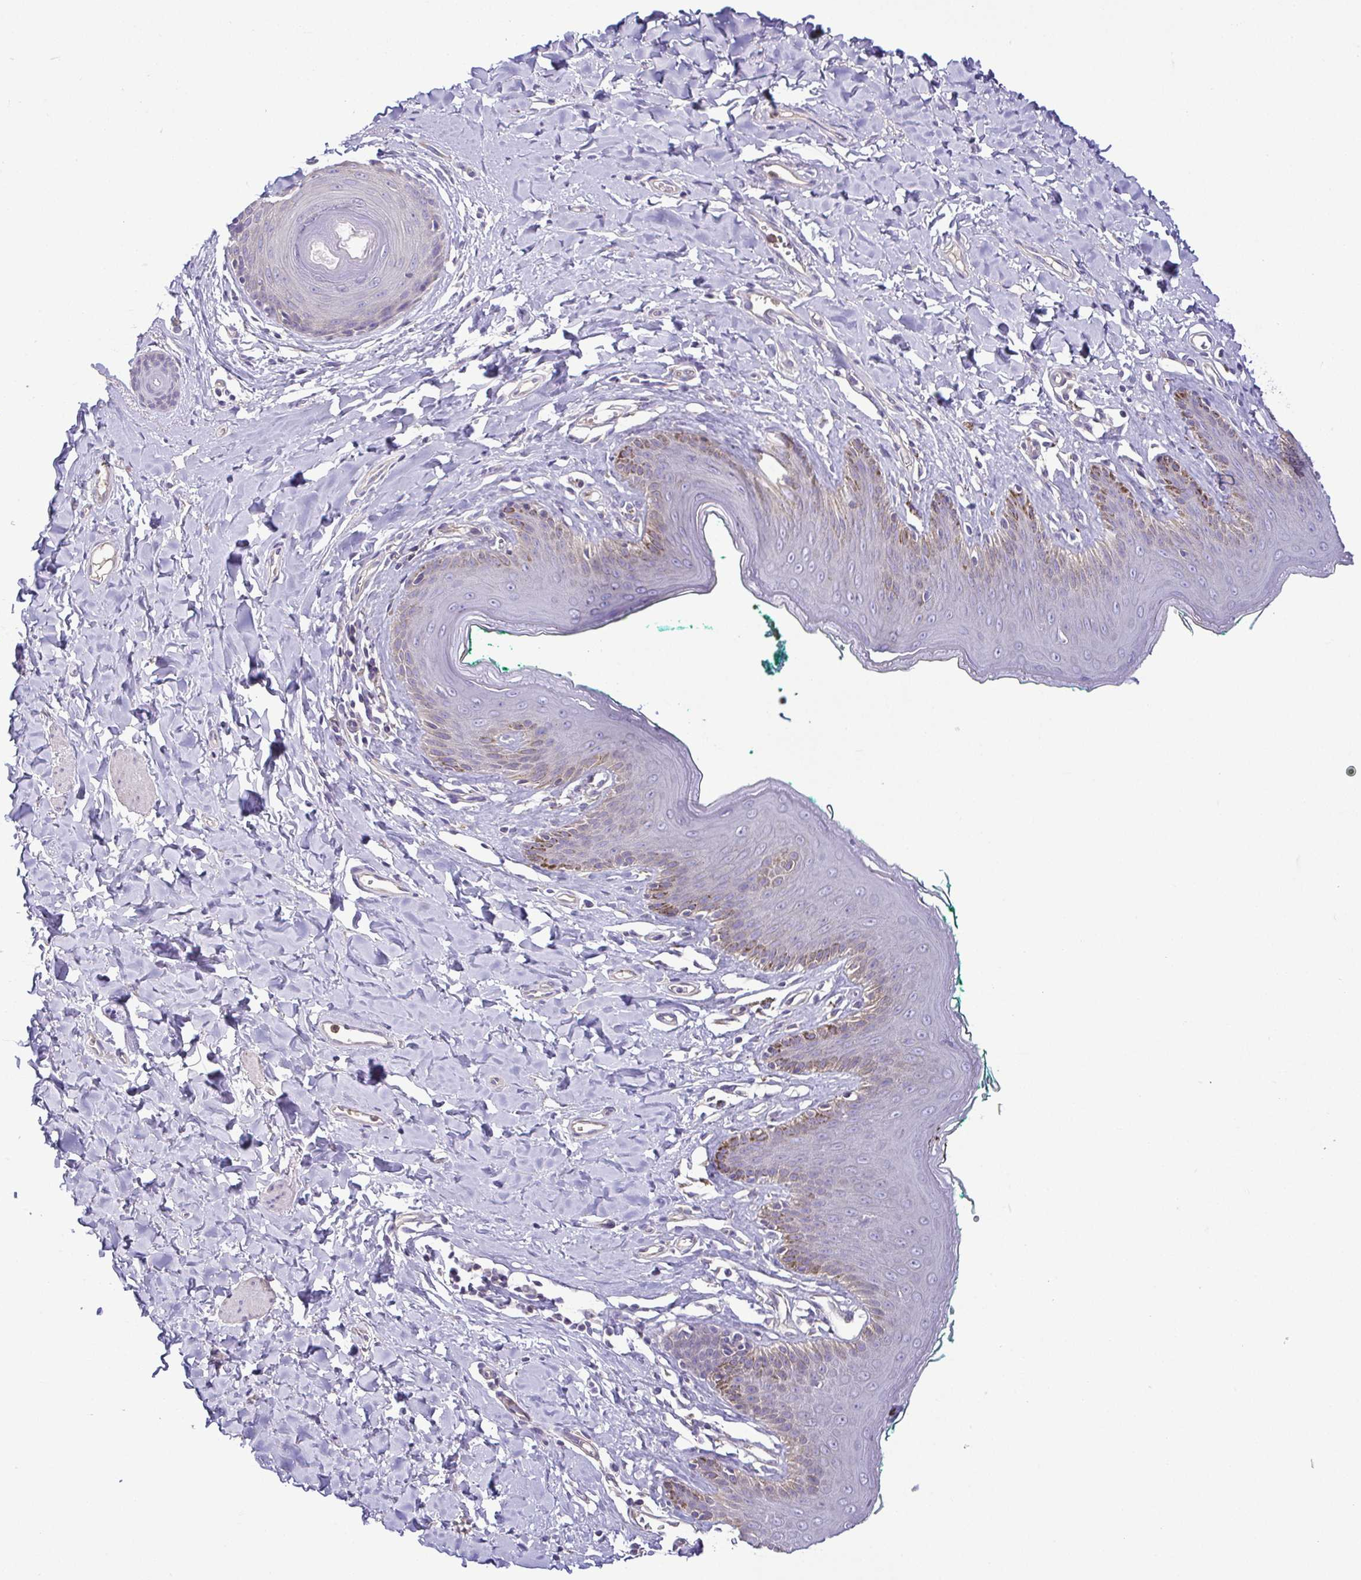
{"staining": {"intensity": "weak", "quantity": "<25%", "location": "cytoplasmic/membranous"}, "tissue": "skin", "cell_type": "Epidermal cells", "image_type": "normal", "snomed": [{"axis": "morphology", "description": "Normal tissue, NOS"}, {"axis": "topography", "description": "Vulva"}, {"axis": "topography", "description": "Peripheral nerve tissue"}], "caption": "IHC micrograph of unremarkable skin: skin stained with DAB (3,3'-diaminobenzidine) reveals no significant protein expression in epidermal cells. Nuclei are stained in blue.", "gene": "MYL10", "patient": {"sex": "female", "age": 66}}